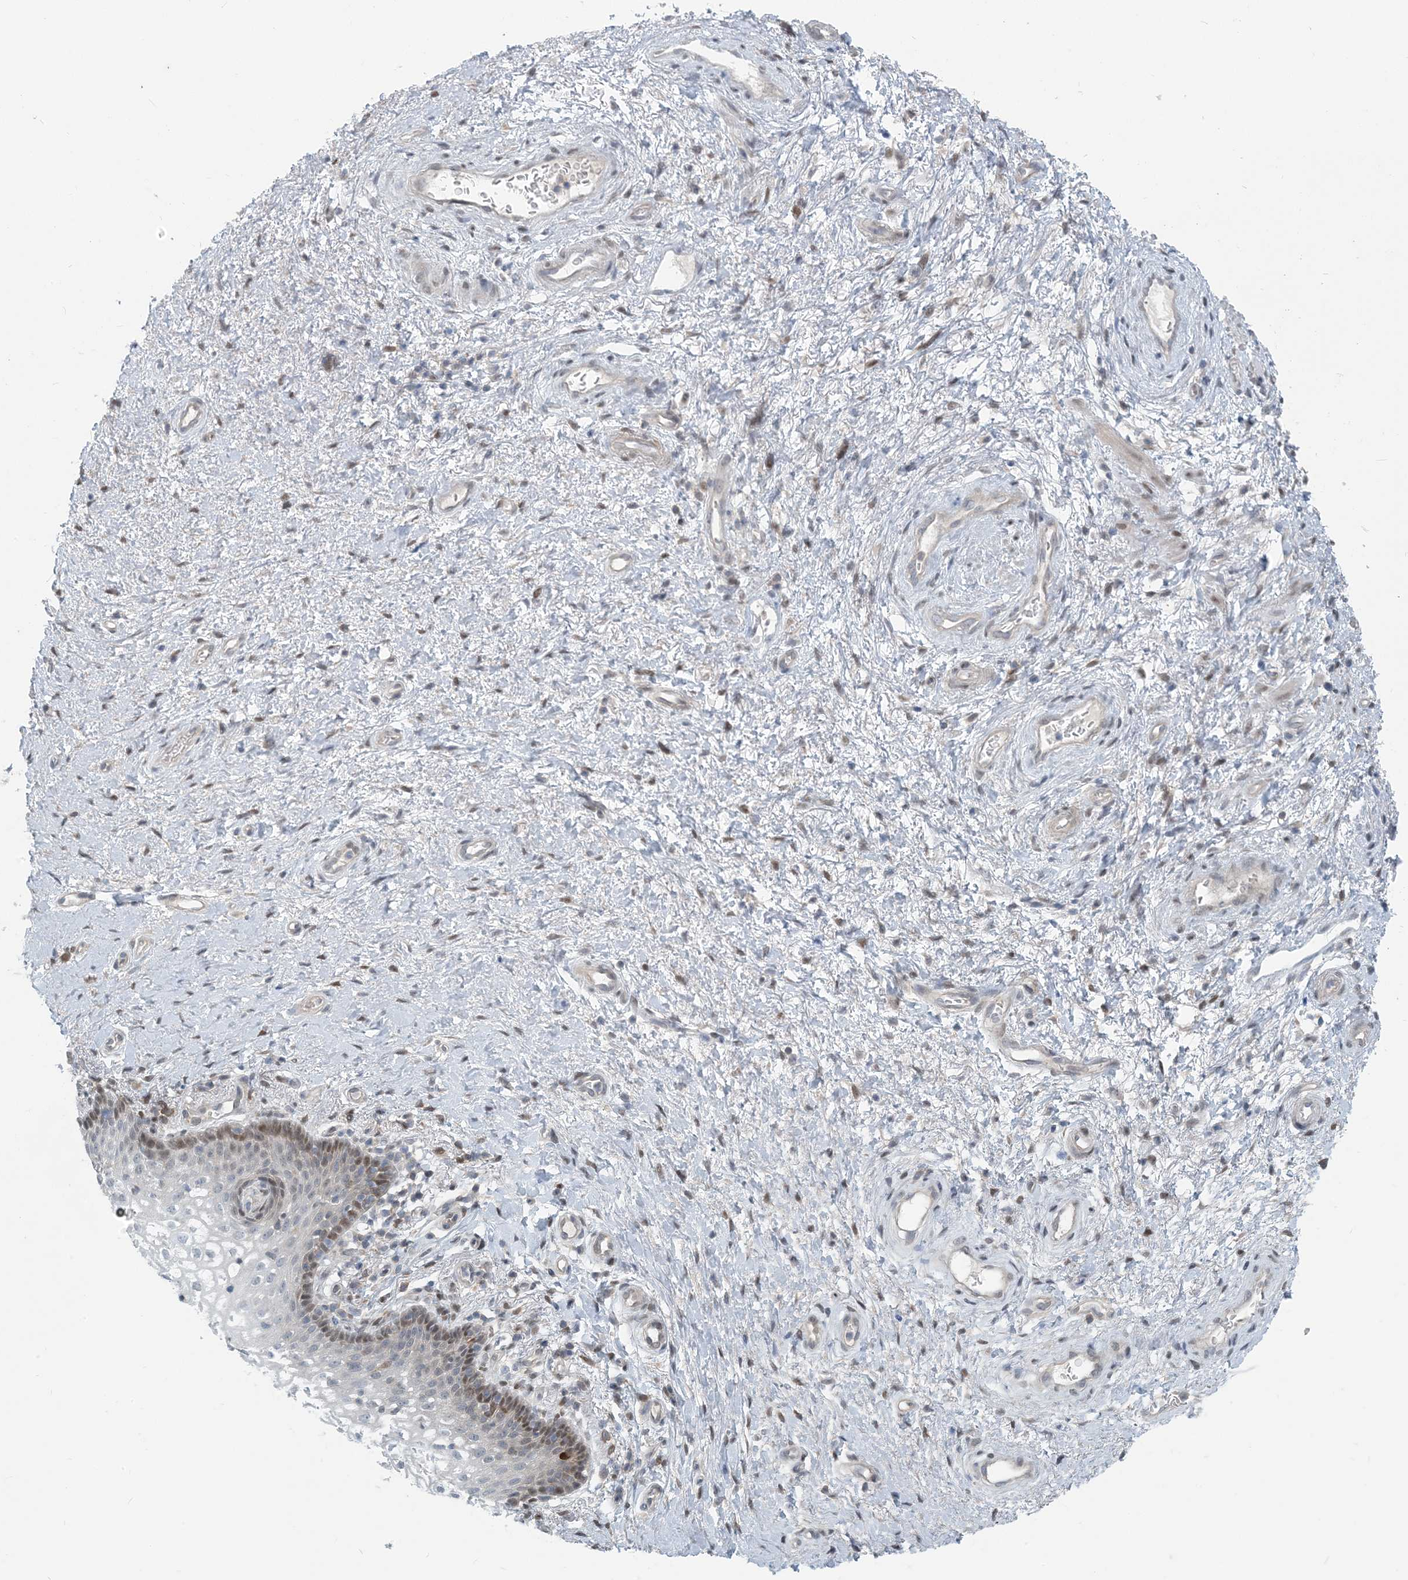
{"staining": {"intensity": "moderate", "quantity": "<25%", "location": "nuclear"}, "tissue": "vagina", "cell_type": "Squamous epithelial cells", "image_type": "normal", "snomed": [{"axis": "morphology", "description": "Normal tissue, NOS"}, {"axis": "topography", "description": "Vagina"}], "caption": "Squamous epithelial cells show low levels of moderate nuclear staining in approximately <25% of cells in benign vagina. Immunohistochemistry (ihc) stains the protein of interest in brown and the nuclei are stained blue.", "gene": "ZC3H12A", "patient": {"sex": "female", "age": 60}}